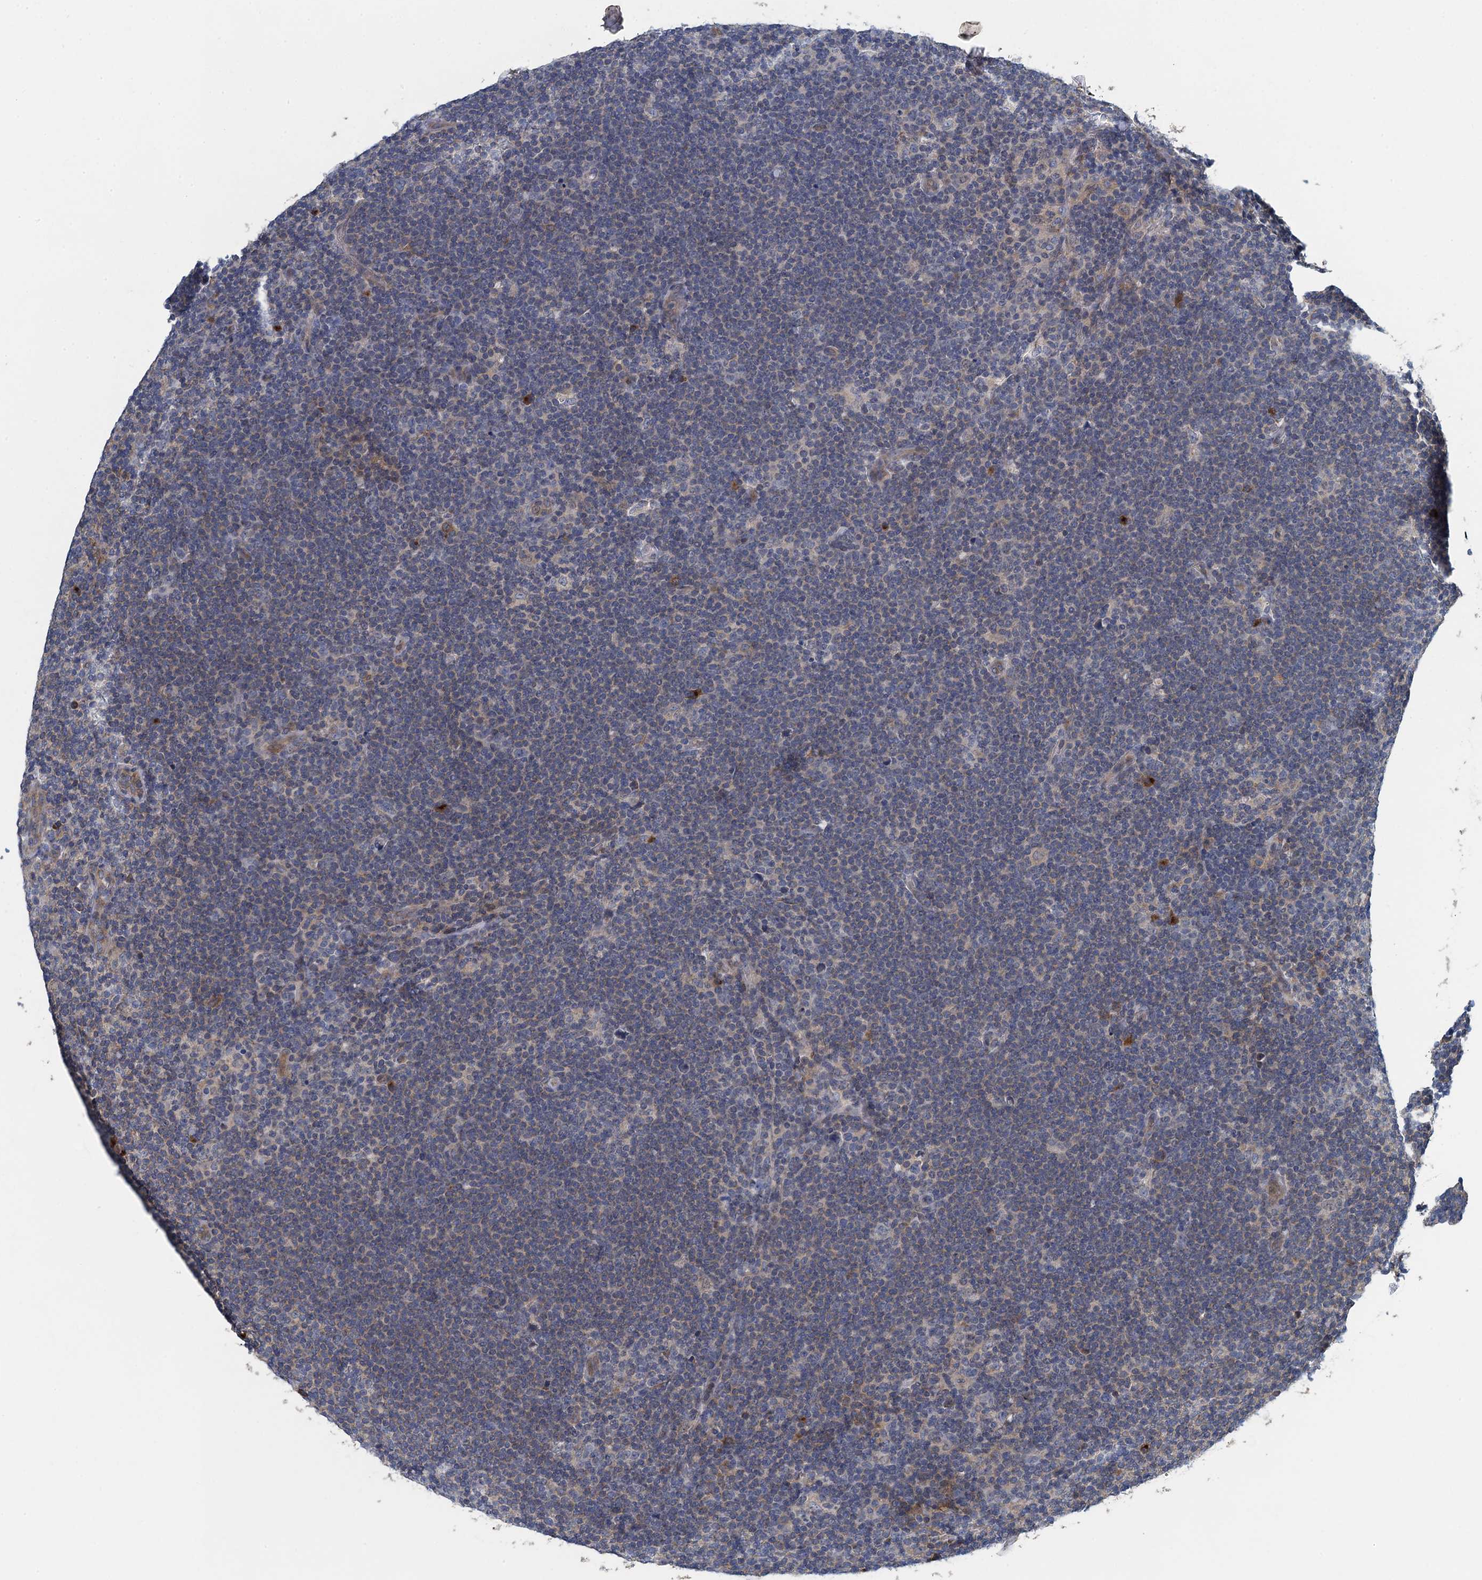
{"staining": {"intensity": "negative", "quantity": "none", "location": "none"}, "tissue": "lymphoma", "cell_type": "Tumor cells", "image_type": "cancer", "snomed": [{"axis": "morphology", "description": "Hodgkin's disease, NOS"}, {"axis": "topography", "description": "Lymph node"}], "caption": "Immunohistochemistry of human lymphoma displays no staining in tumor cells. The staining was performed using DAB to visualize the protein expression in brown, while the nuclei were stained in blue with hematoxylin (Magnification: 20x).", "gene": "ALG2", "patient": {"sex": "female", "age": 57}}